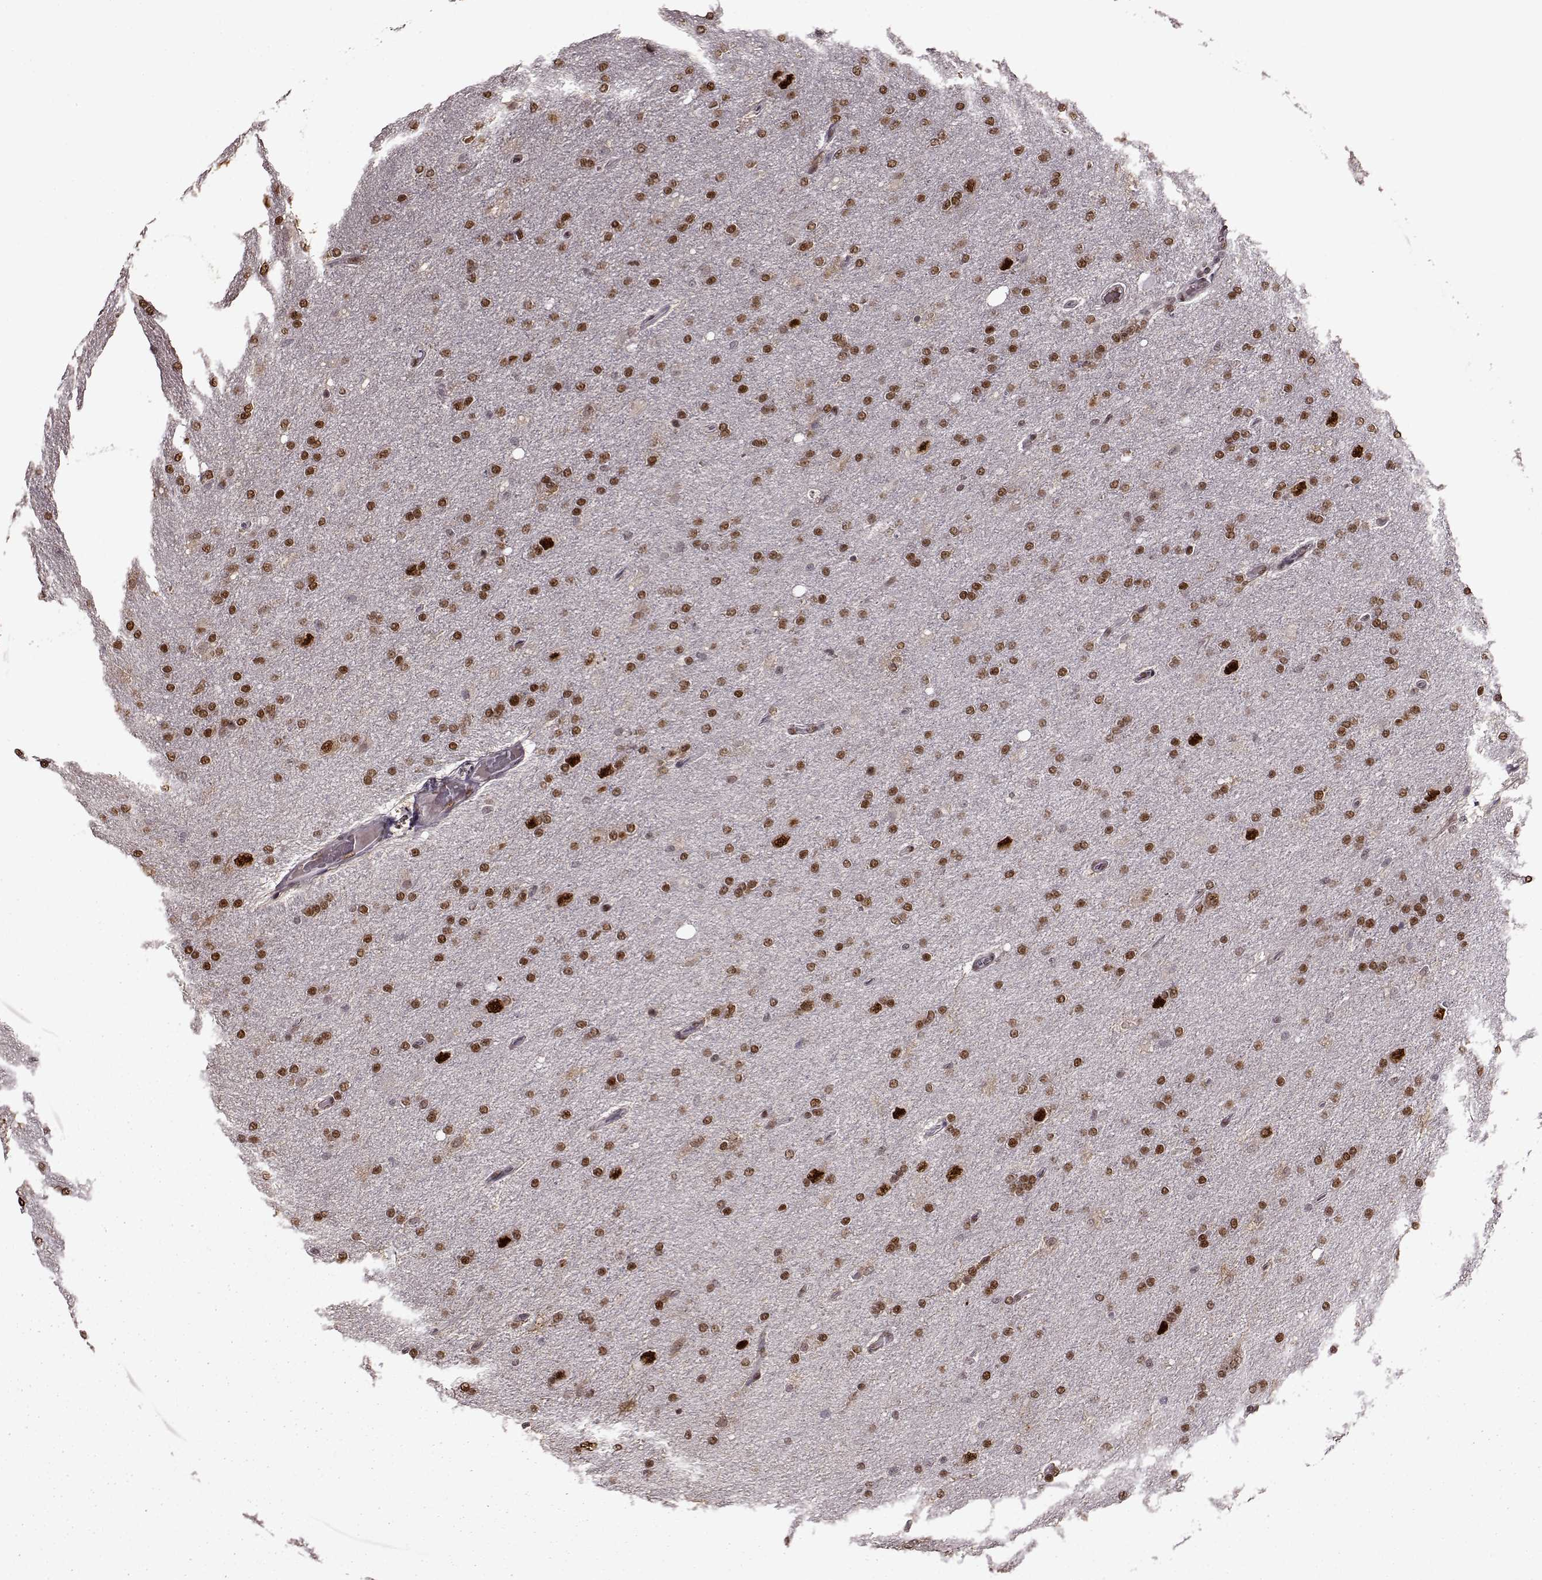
{"staining": {"intensity": "strong", "quantity": ">75%", "location": "nuclear"}, "tissue": "glioma", "cell_type": "Tumor cells", "image_type": "cancer", "snomed": [{"axis": "morphology", "description": "Glioma, malignant, High grade"}, {"axis": "topography", "description": "Cerebral cortex"}], "caption": "Glioma was stained to show a protein in brown. There is high levels of strong nuclear positivity in about >75% of tumor cells.", "gene": "FTO", "patient": {"sex": "male", "age": 70}}